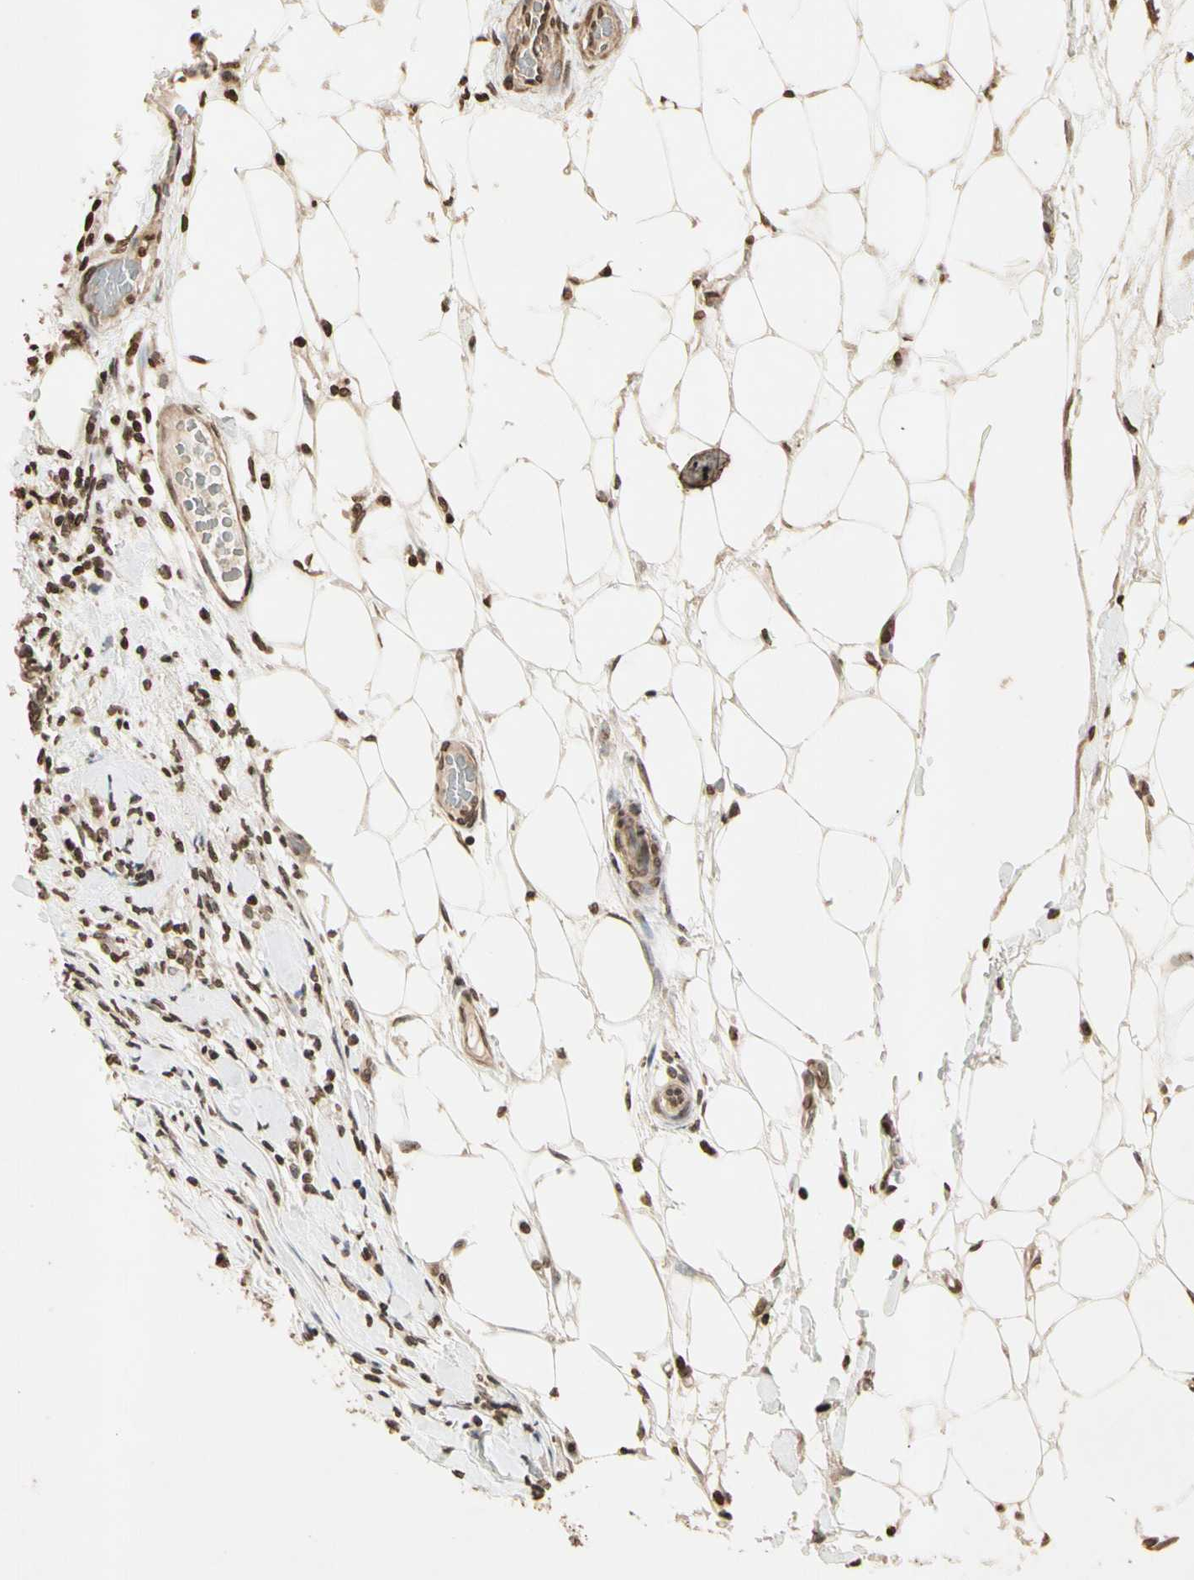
{"staining": {"intensity": "weak", "quantity": "25%-75%", "location": "nuclear"}, "tissue": "breast cancer", "cell_type": "Tumor cells", "image_type": "cancer", "snomed": [{"axis": "morphology", "description": "Duct carcinoma"}, {"axis": "topography", "description": "Breast"}], "caption": "This micrograph demonstrates breast cancer (infiltrating ductal carcinoma) stained with IHC to label a protein in brown. The nuclear of tumor cells show weak positivity for the protein. Nuclei are counter-stained blue.", "gene": "TOP1", "patient": {"sex": "female", "age": 87}}